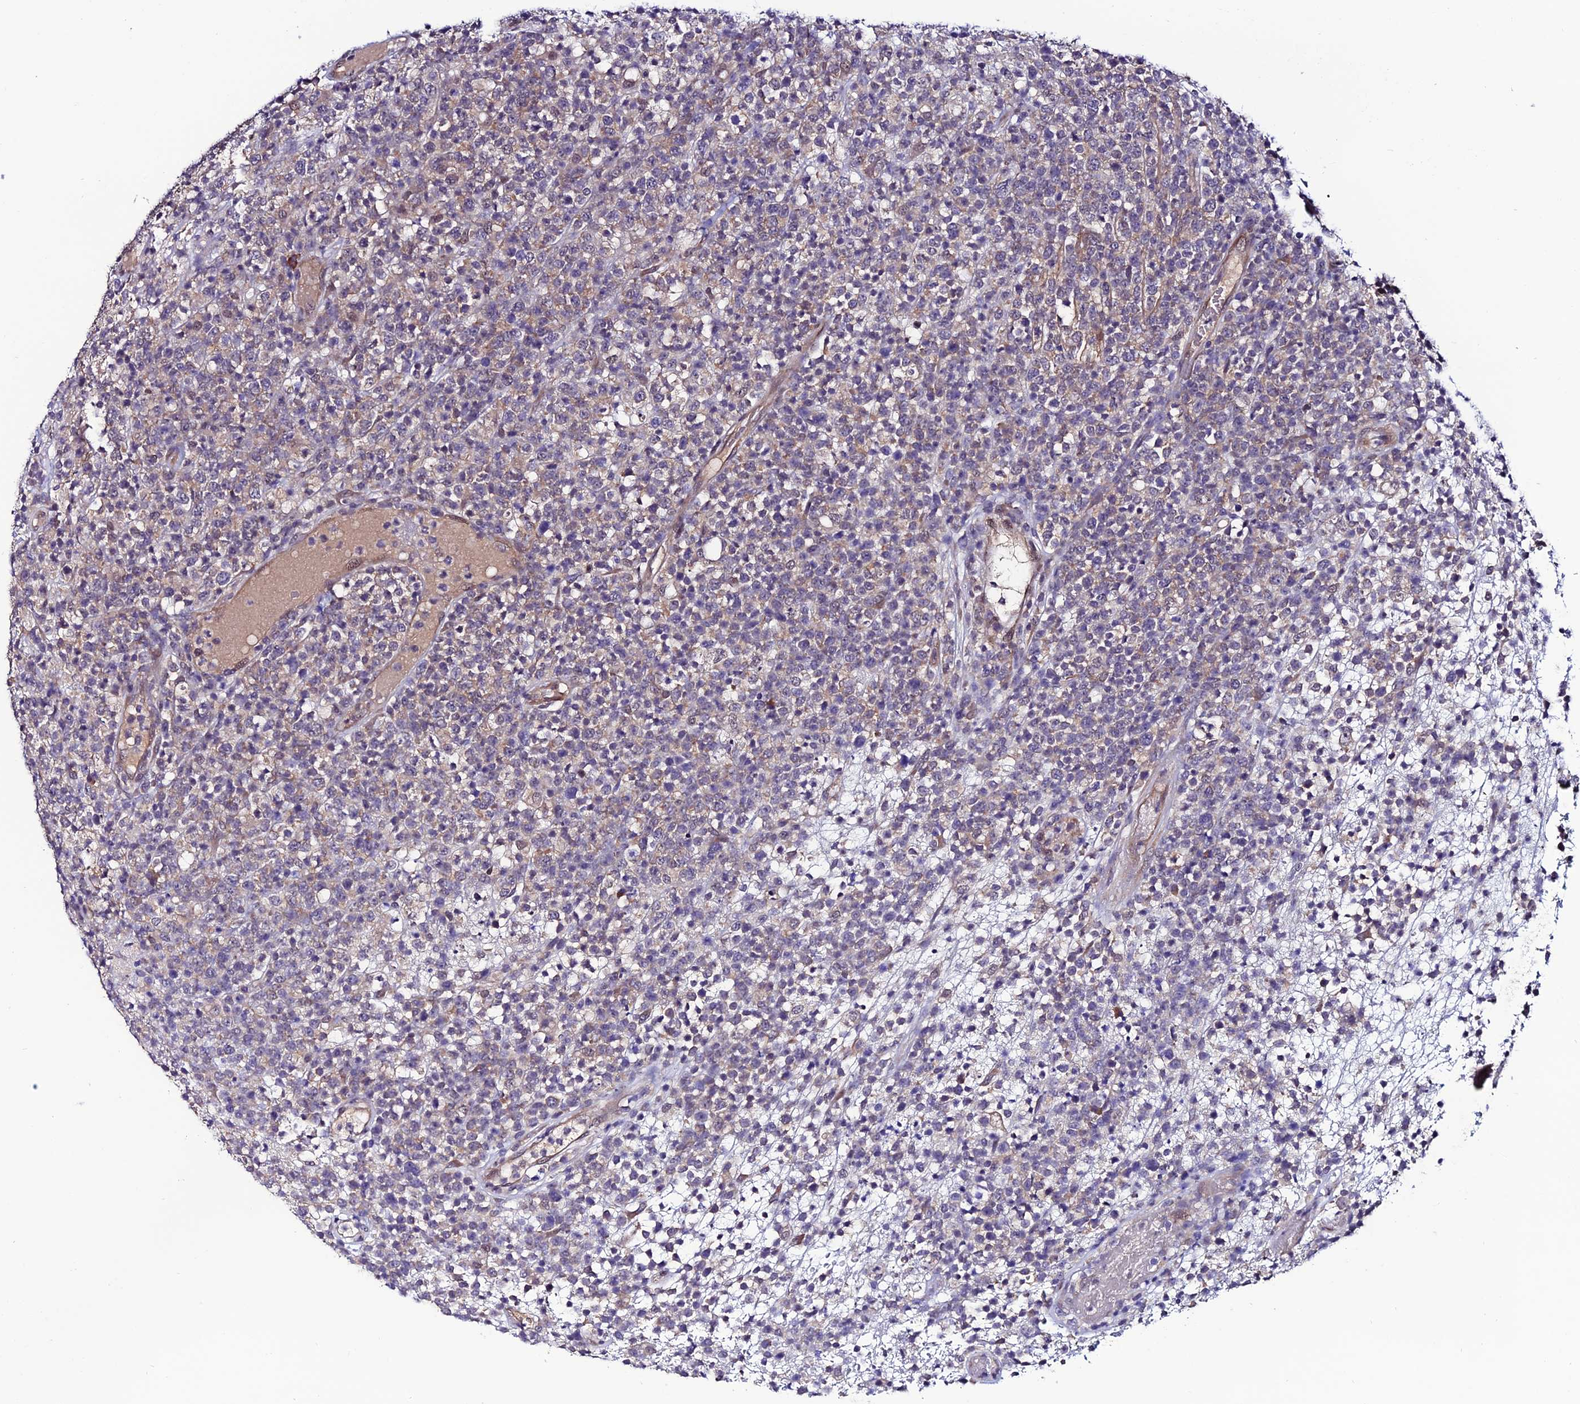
{"staining": {"intensity": "weak", "quantity": "25%-75%", "location": "cytoplasmic/membranous"}, "tissue": "lymphoma", "cell_type": "Tumor cells", "image_type": "cancer", "snomed": [{"axis": "morphology", "description": "Malignant lymphoma, non-Hodgkin's type, High grade"}, {"axis": "topography", "description": "Colon"}], "caption": "Immunohistochemistry photomicrograph of human lymphoma stained for a protein (brown), which reveals low levels of weak cytoplasmic/membranous positivity in about 25%-75% of tumor cells.", "gene": "FZD8", "patient": {"sex": "female", "age": 53}}